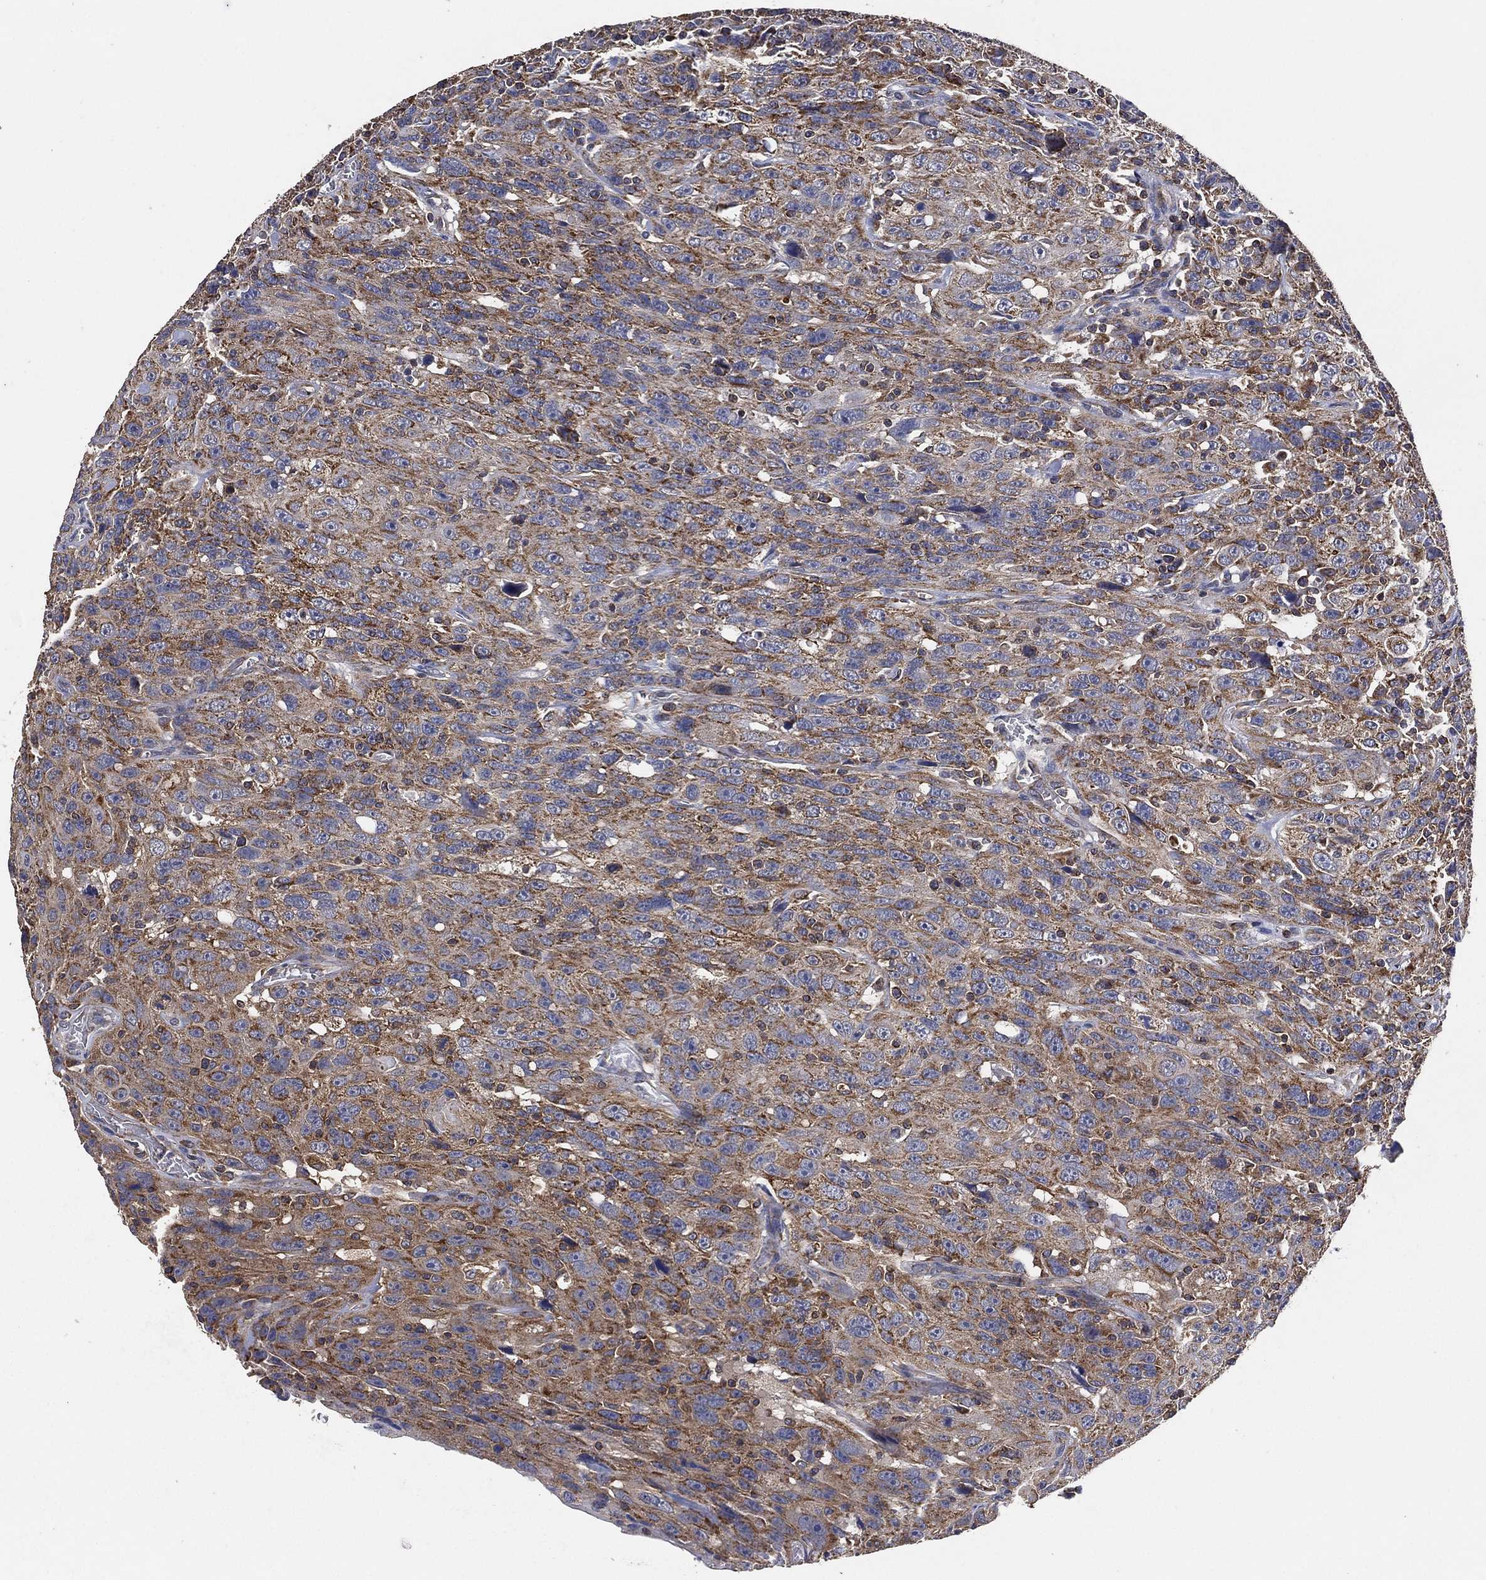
{"staining": {"intensity": "moderate", "quantity": "25%-75%", "location": "cytoplasmic/membranous"}, "tissue": "urothelial cancer", "cell_type": "Tumor cells", "image_type": "cancer", "snomed": [{"axis": "morphology", "description": "Urothelial carcinoma, NOS"}, {"axis": "morphology", "description": "Urothelial carcinoma, High grade"}, {"axis": "topography", "description": "Urinary bladder"}], "caption": "Approximately 25%-75% of tumor cells in urothelial cancer demonstrate moderate cytoplasmic/membranous protein staining as visualized by brown immunohistochemical staining.", "gene": "LIMD1", "patient": {"sex": "female", "age": 73}}